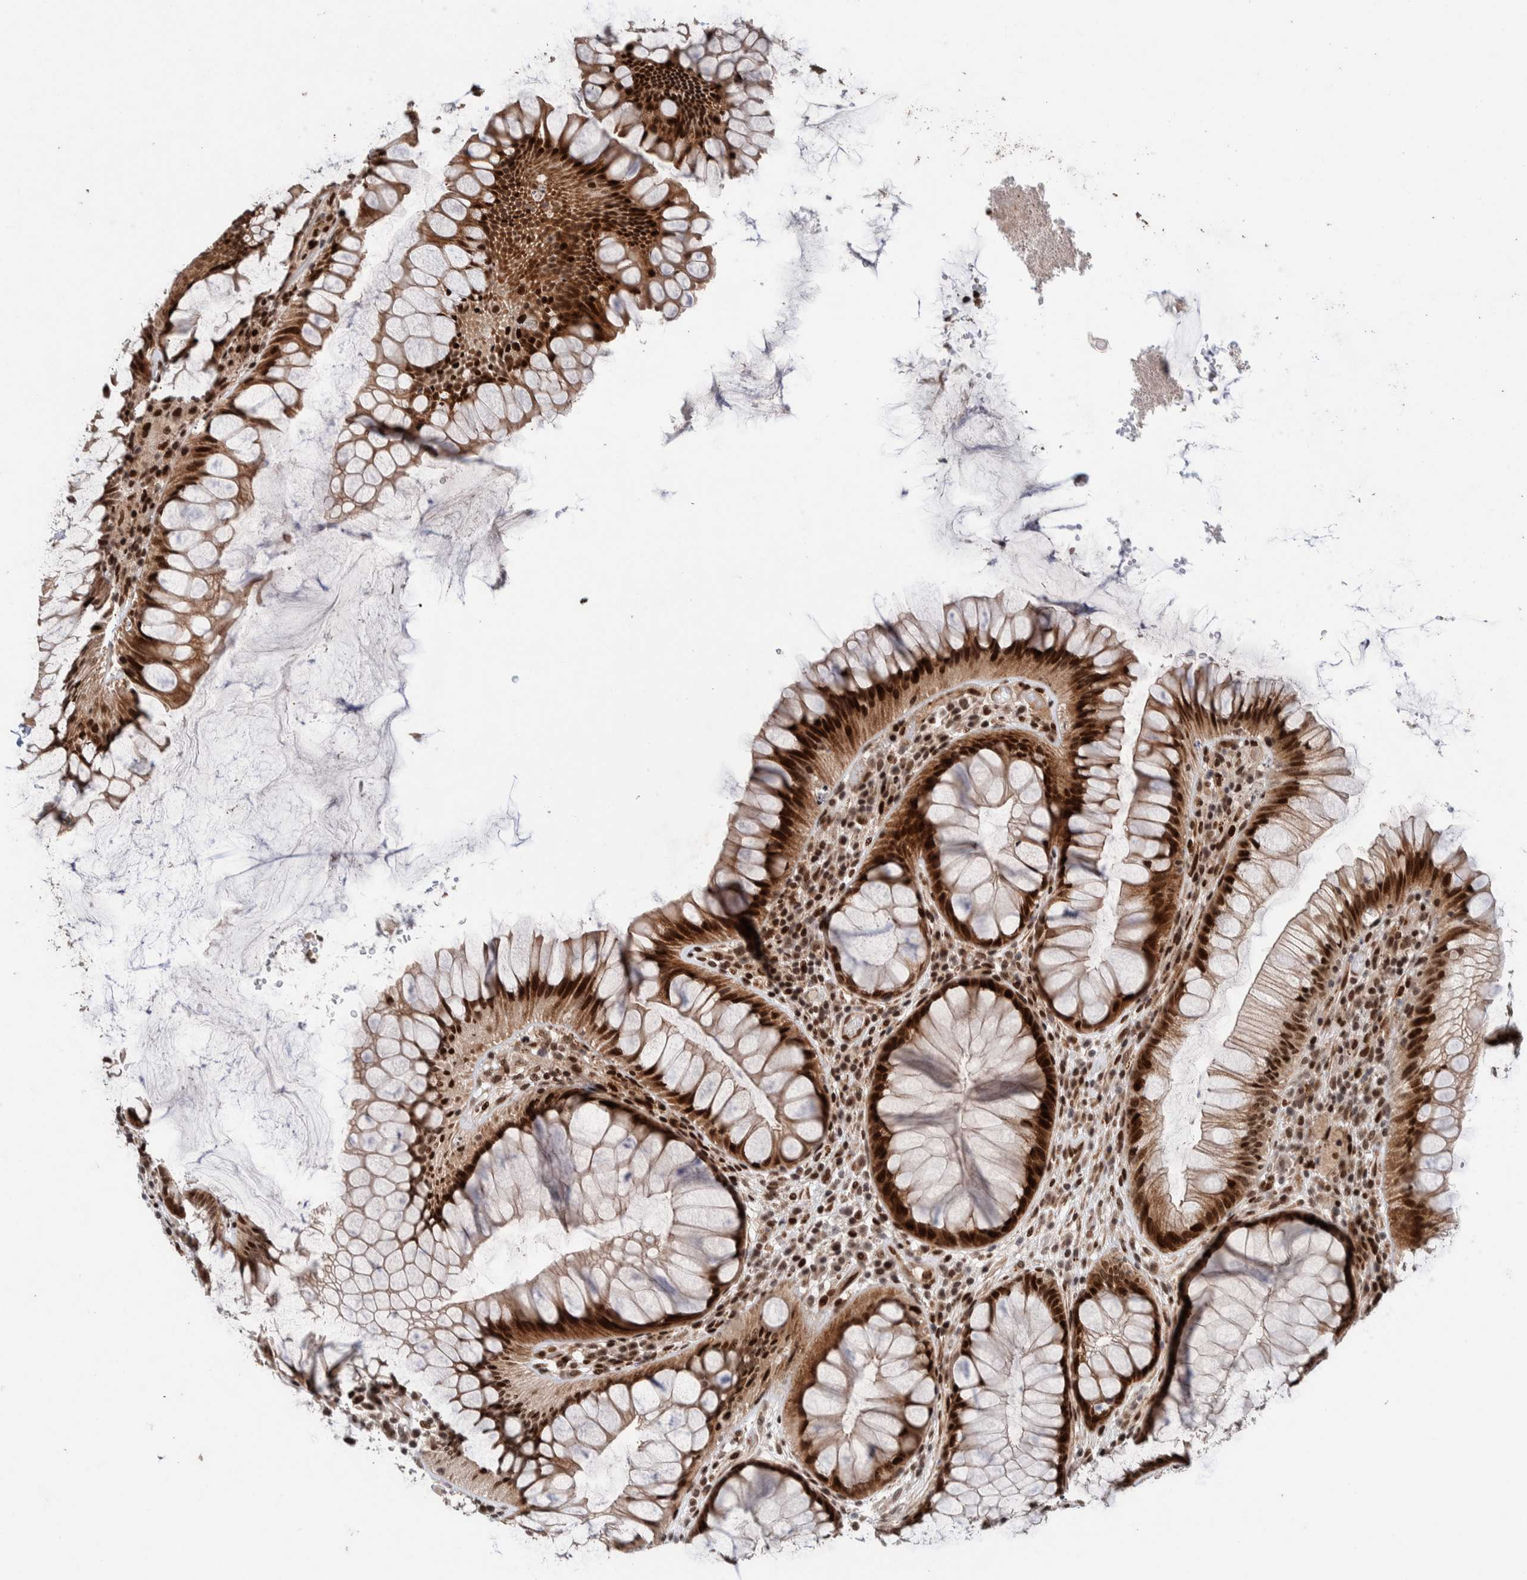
{"staining": {"intensity": "strong", "quantity": ">75%", "location": "nuclear"}, "tissue": "rectum", "cell_type": "Glandular cells", "image_type": "normal", "snomed": [{"axis": "morphology", "description": "Normal tissue, NOS"}, {"axis": "topography", "description": "Rectum"}], "caption": "Protein staining reveals strong nuclear expression in about >75% of glandular cells in unremarkable rectum. The staining was performed using DAB to visualize the protein expression in brown, while the nuclei were stained in blue with hematoxylin (Magnification: 20x).", "gene": "CHD4", "patient": {"sex": "male", "age": 51}}